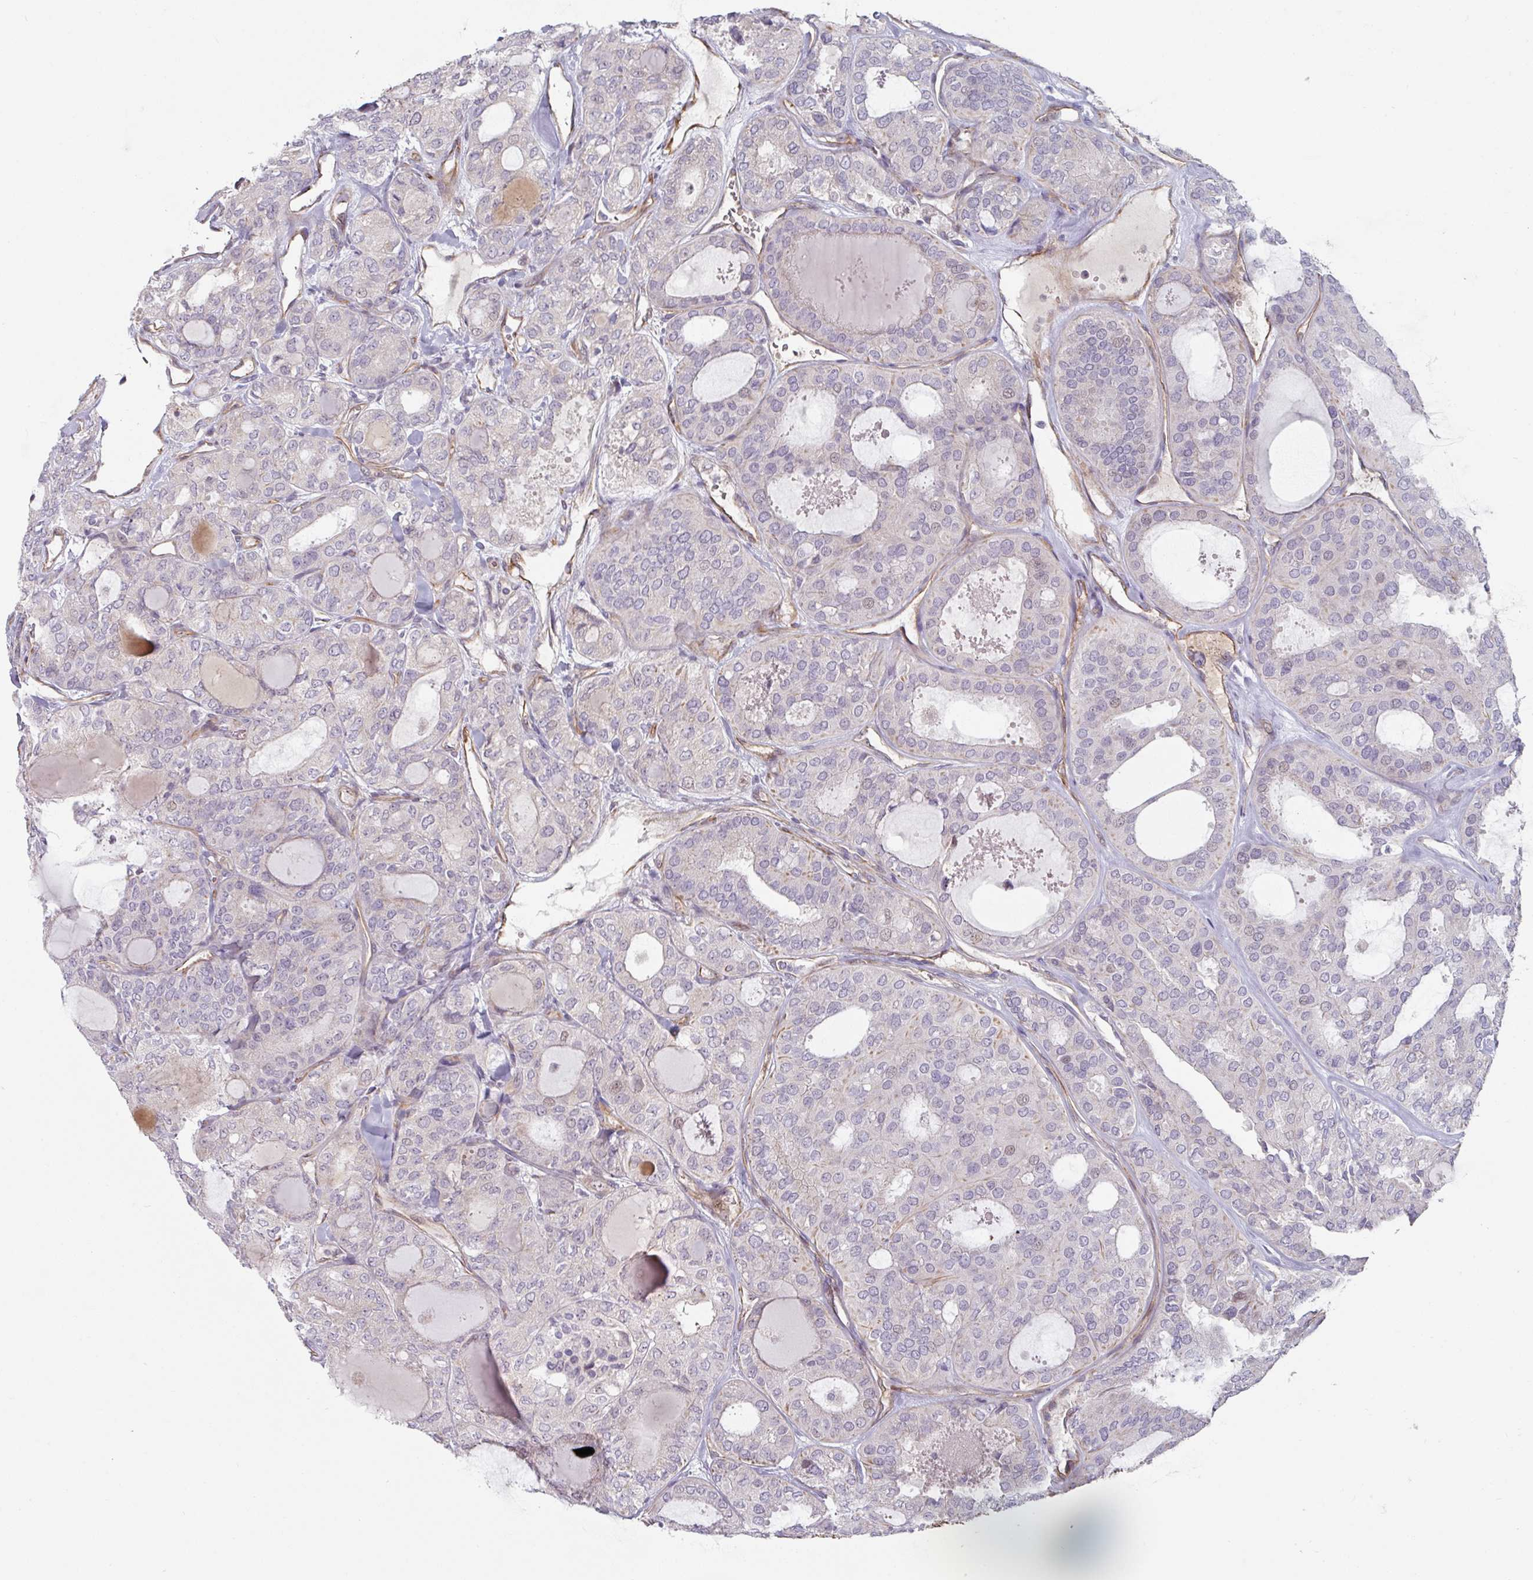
{"staining": {"intensity": "negative", "quantity": "none", "location": "none"}, "tissue": "thyroid cancer", "cell_type": "Tumor cells", "image_type": "cancer", "snomed": [{"axis": "morphology", "description": "Follicular adenoma carcinoma, NOS"}, {"axis": "topography", "description": "Thyroid gland"}], "caption": "Immunohistochemistry photomicrograph of follicular adenoma carcinoma (thyroid) stained for a protein (brown), which exhibits no expression in tumor cells.", "gene": "CEP78", "patient": {"sex": "male", "age": 75}}